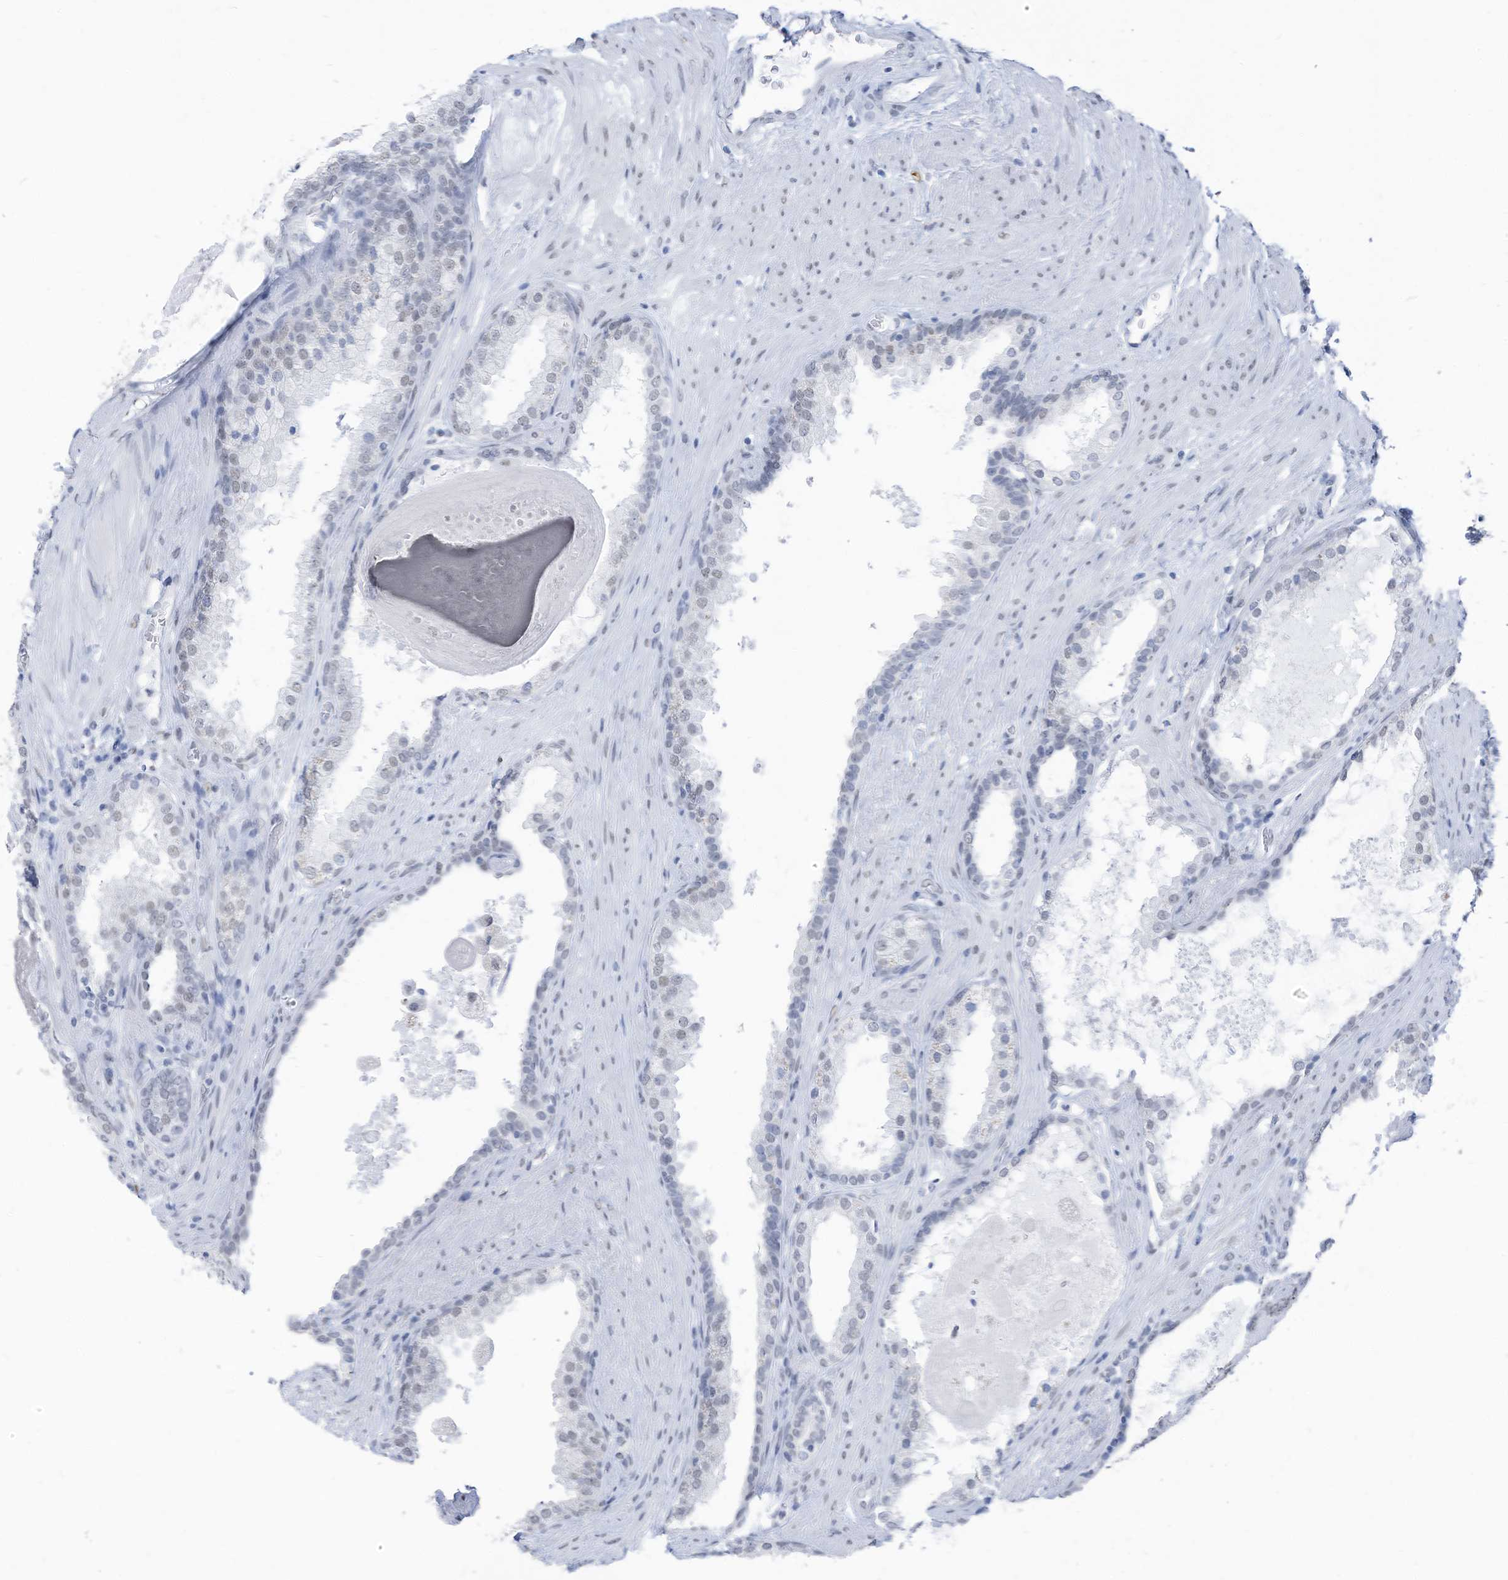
{"staining": {"intensity": "weak", "quantity": "<25%", "location": "nuclear"}, "tissue": "prostate cancer", "cell_type": "Tumor cells", "image_type": "cancer", "snomed": [{"axis": "morphology", "description": "Adenocarcinoma, High grade"}, {"axis": "topography", "description": "Prostate"}], "caption": "Immunohistochemistry histopathology image of human prostate high-grade adenocarcinoma stained for a protein (brown), which shows no positivity in tumor cells.", "gene": "KHSRP", "patient": {"sex": "male", "age": 70}}